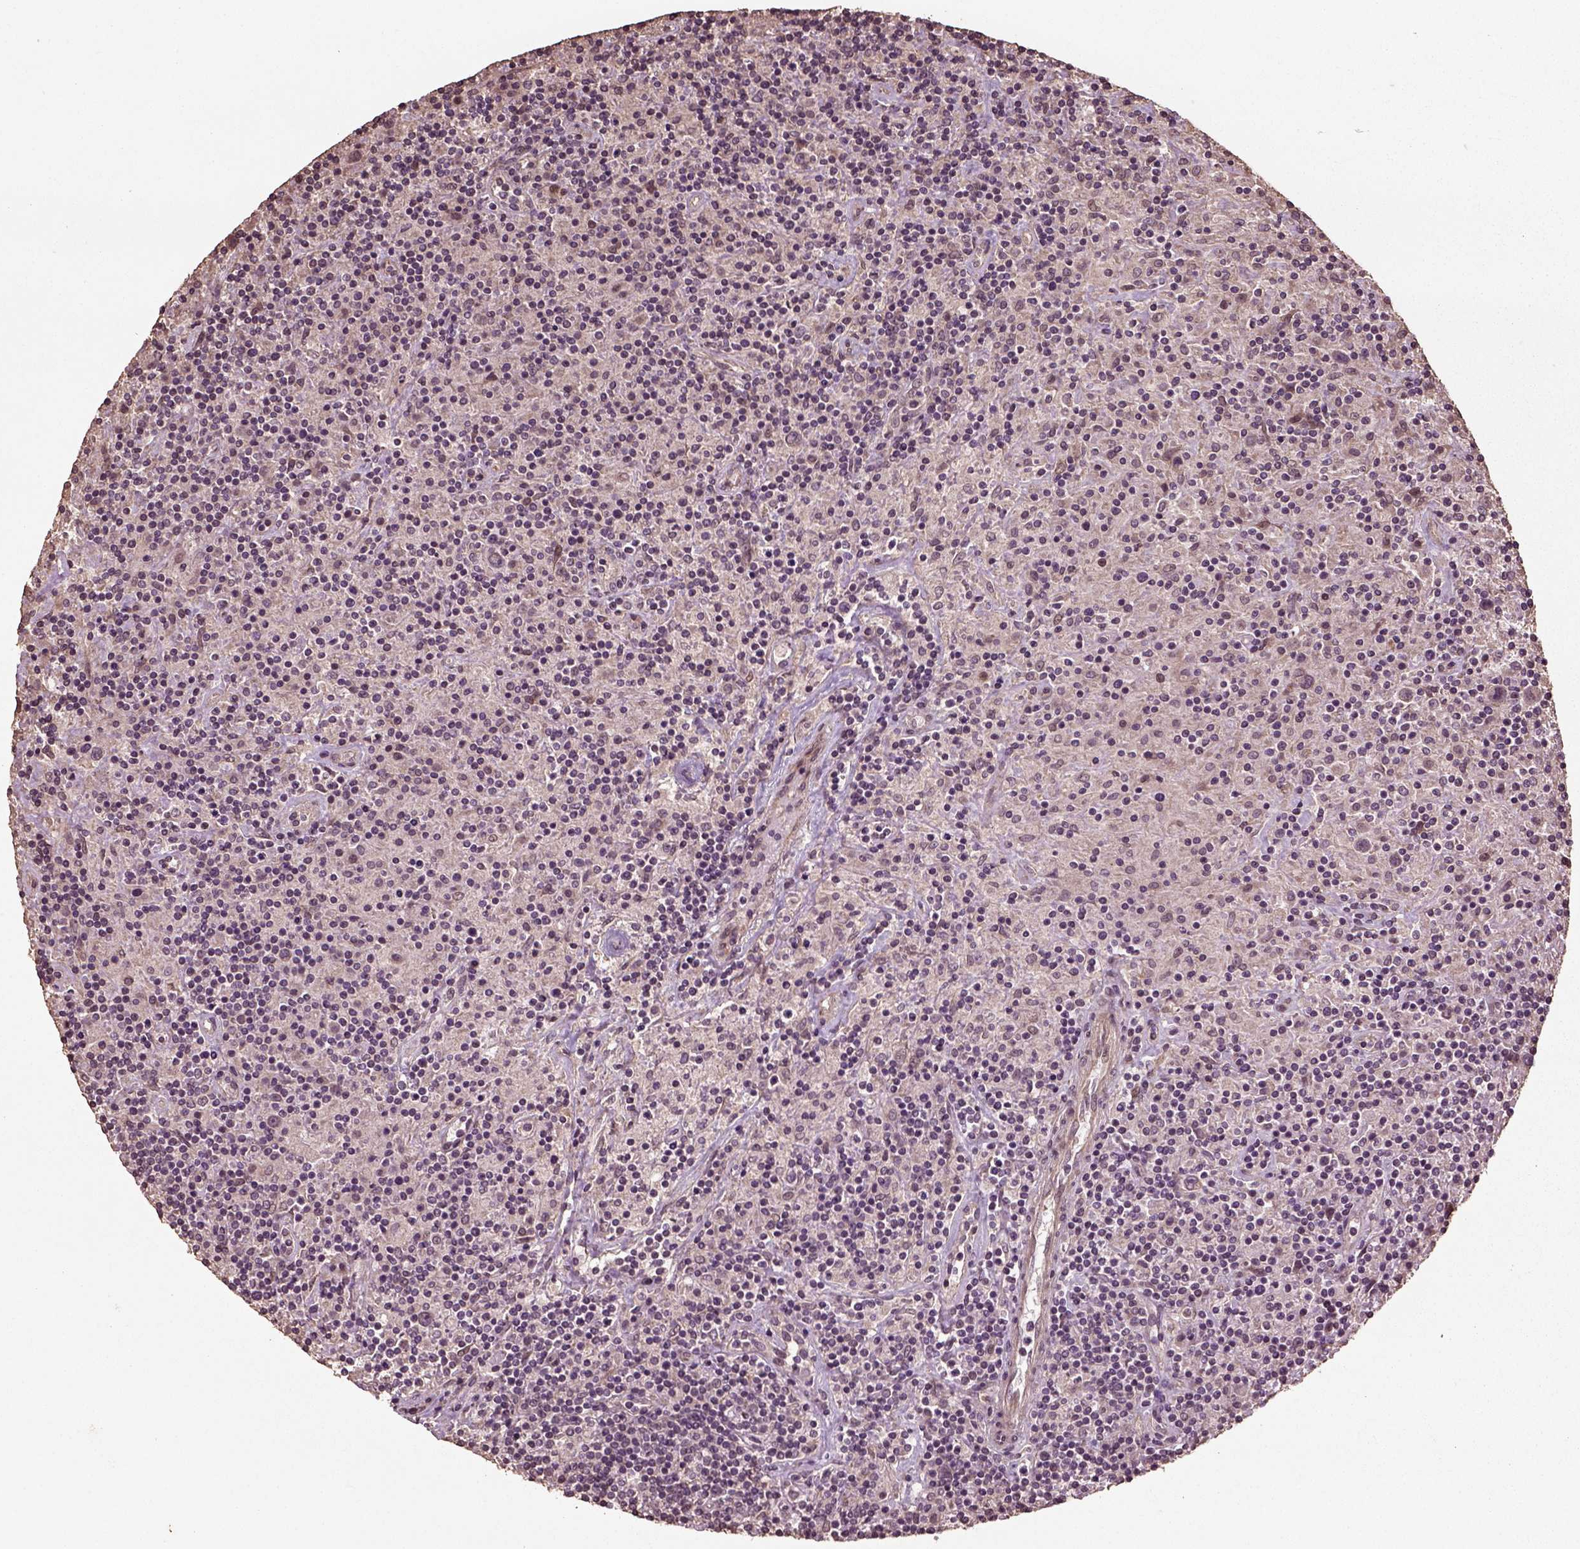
{"staining": {"intensity": "negative", "quantity": "none", "location": "none"}, "tissue": "lymphoma", "cell_type": "Tumor cells", "image_type": "cancer", "snomed": [{"axis": "morphology", "description": "Hodgkin's disease, NOS"}, {"axis": "topography", "description": "Lymph node"}], "caption": "The image exhibits no staining of tumor cells in lymphoma. (Brightfield microscopy of DAB (3,3'-diaminobenzidine) immunohistochemistry at high magnification).", "gene": "ERV3-1", "patient": {"sex": "male", "age": 70}}